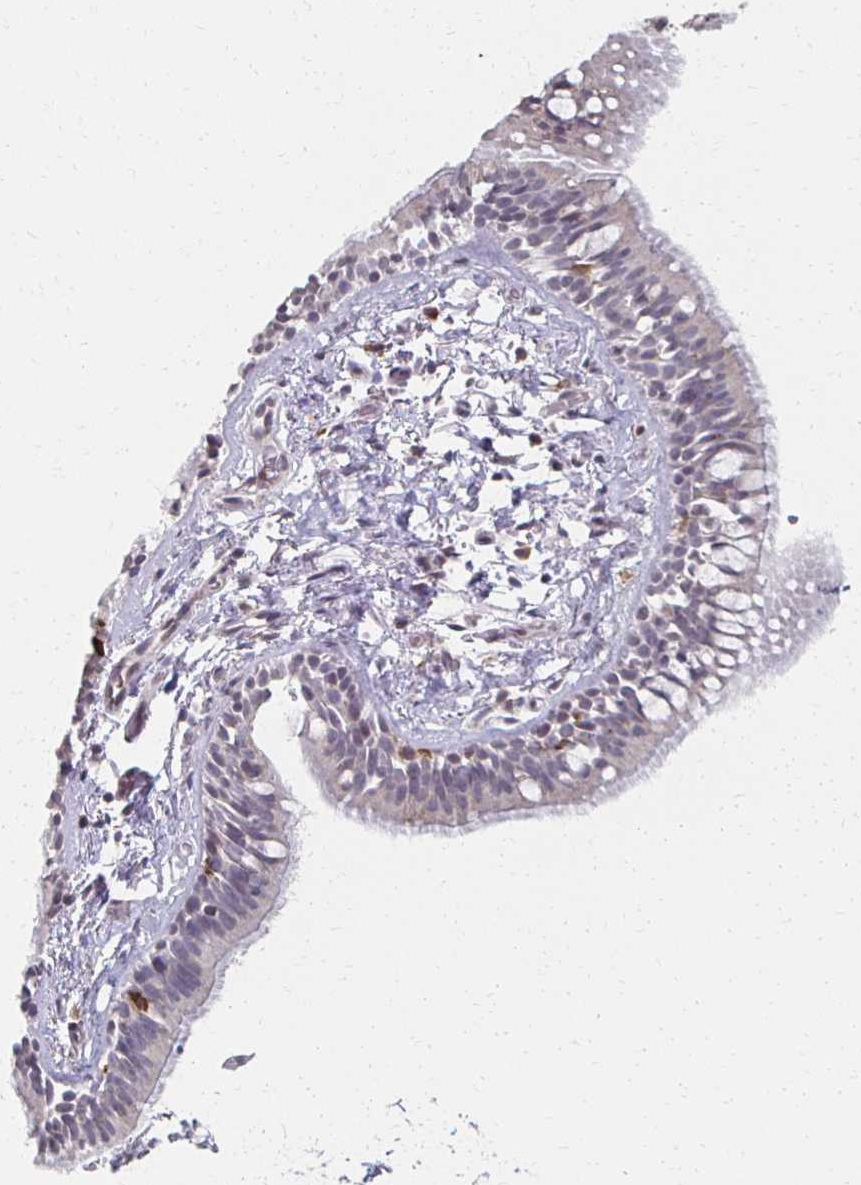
{"staining": {"intensity": "negative", "quantity": "none", "location": "none"}, "tissue": "bronchus", "cell_type": "Respiratory epithelial cells", "image_type": "normal", "snomed": [{"axis": "morphology", "description": "Normal tissue, NOS"}, {"axis": "topography", "description": "Lymph node"}, {"axis": "topography", "description": "Cartilage tissue"}, {"axis": "topography", "description": "Bronchus"}], "caption": "This histopathology image is of benign bronchus stained with IHC to label a protein in brown with the nuclei are counter-stained blue. There is no positivity in respiratory epithelial cells. (Immunohistochemistry, brightfield microscopy, high magnification).", "gene": "DAB1", "patient": {"sex": "female", "age": 70}}